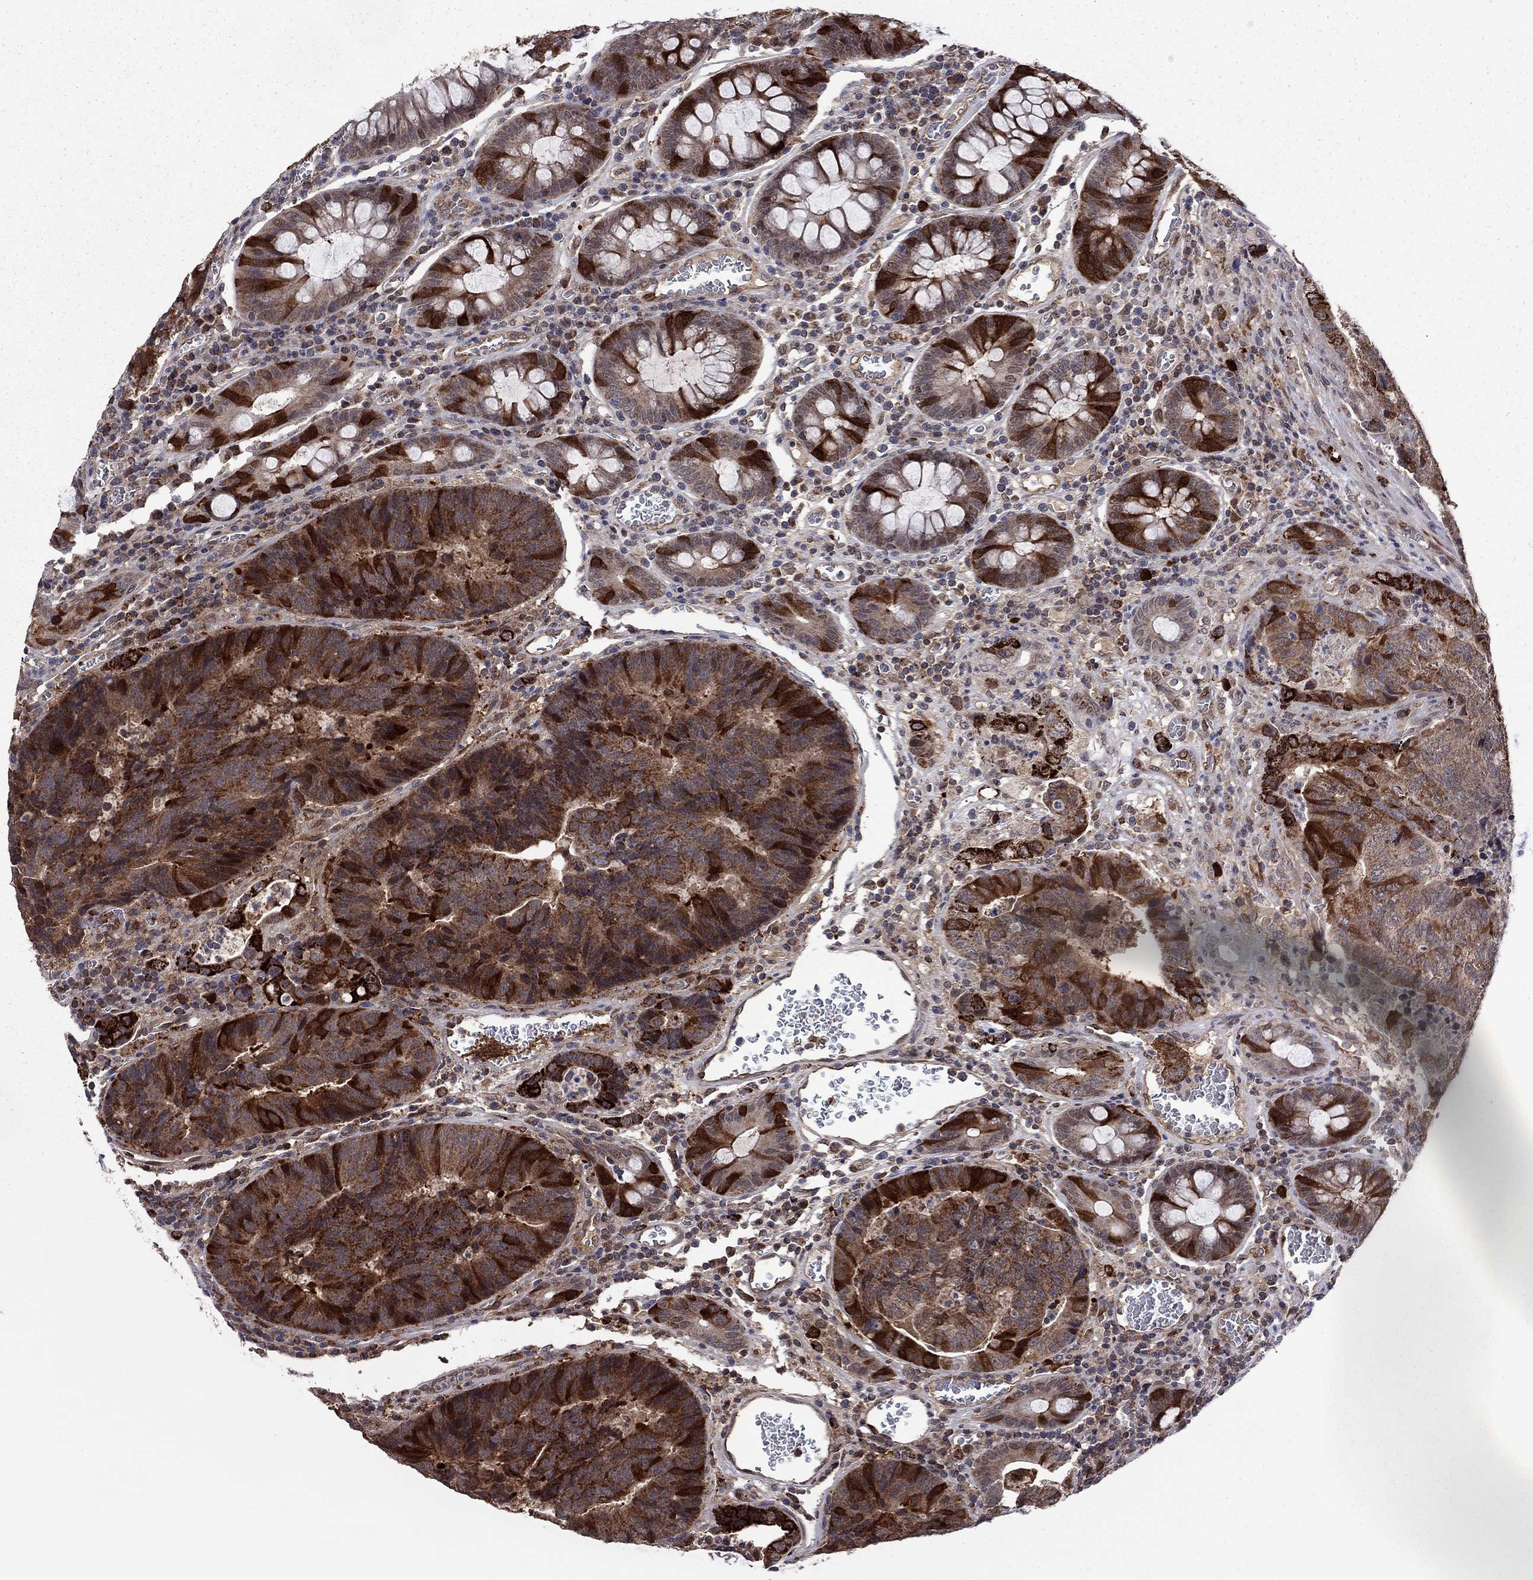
{"staining": {"intensity": "strong", "quantity": "<25%", "location": "cytoplasmic/membranous"}, "tissue": "colorectal cancer", "cell_type": "Tumor cells", "image_type": "cancer", "snomed": [{"axis": "morphology", "description": "Adenocarcinoma, NOS"}, {"axis": "topography", "description": "Colon"}], "caption": "This image displays immunohistochemistry staining of colorectal adenocarcinoma, with medium strong cytoplasmic/membranous expression in approximately <25% of tumor cells.", "gene": "GPAA1", "patient": {"sex": "female", "age": 48}}